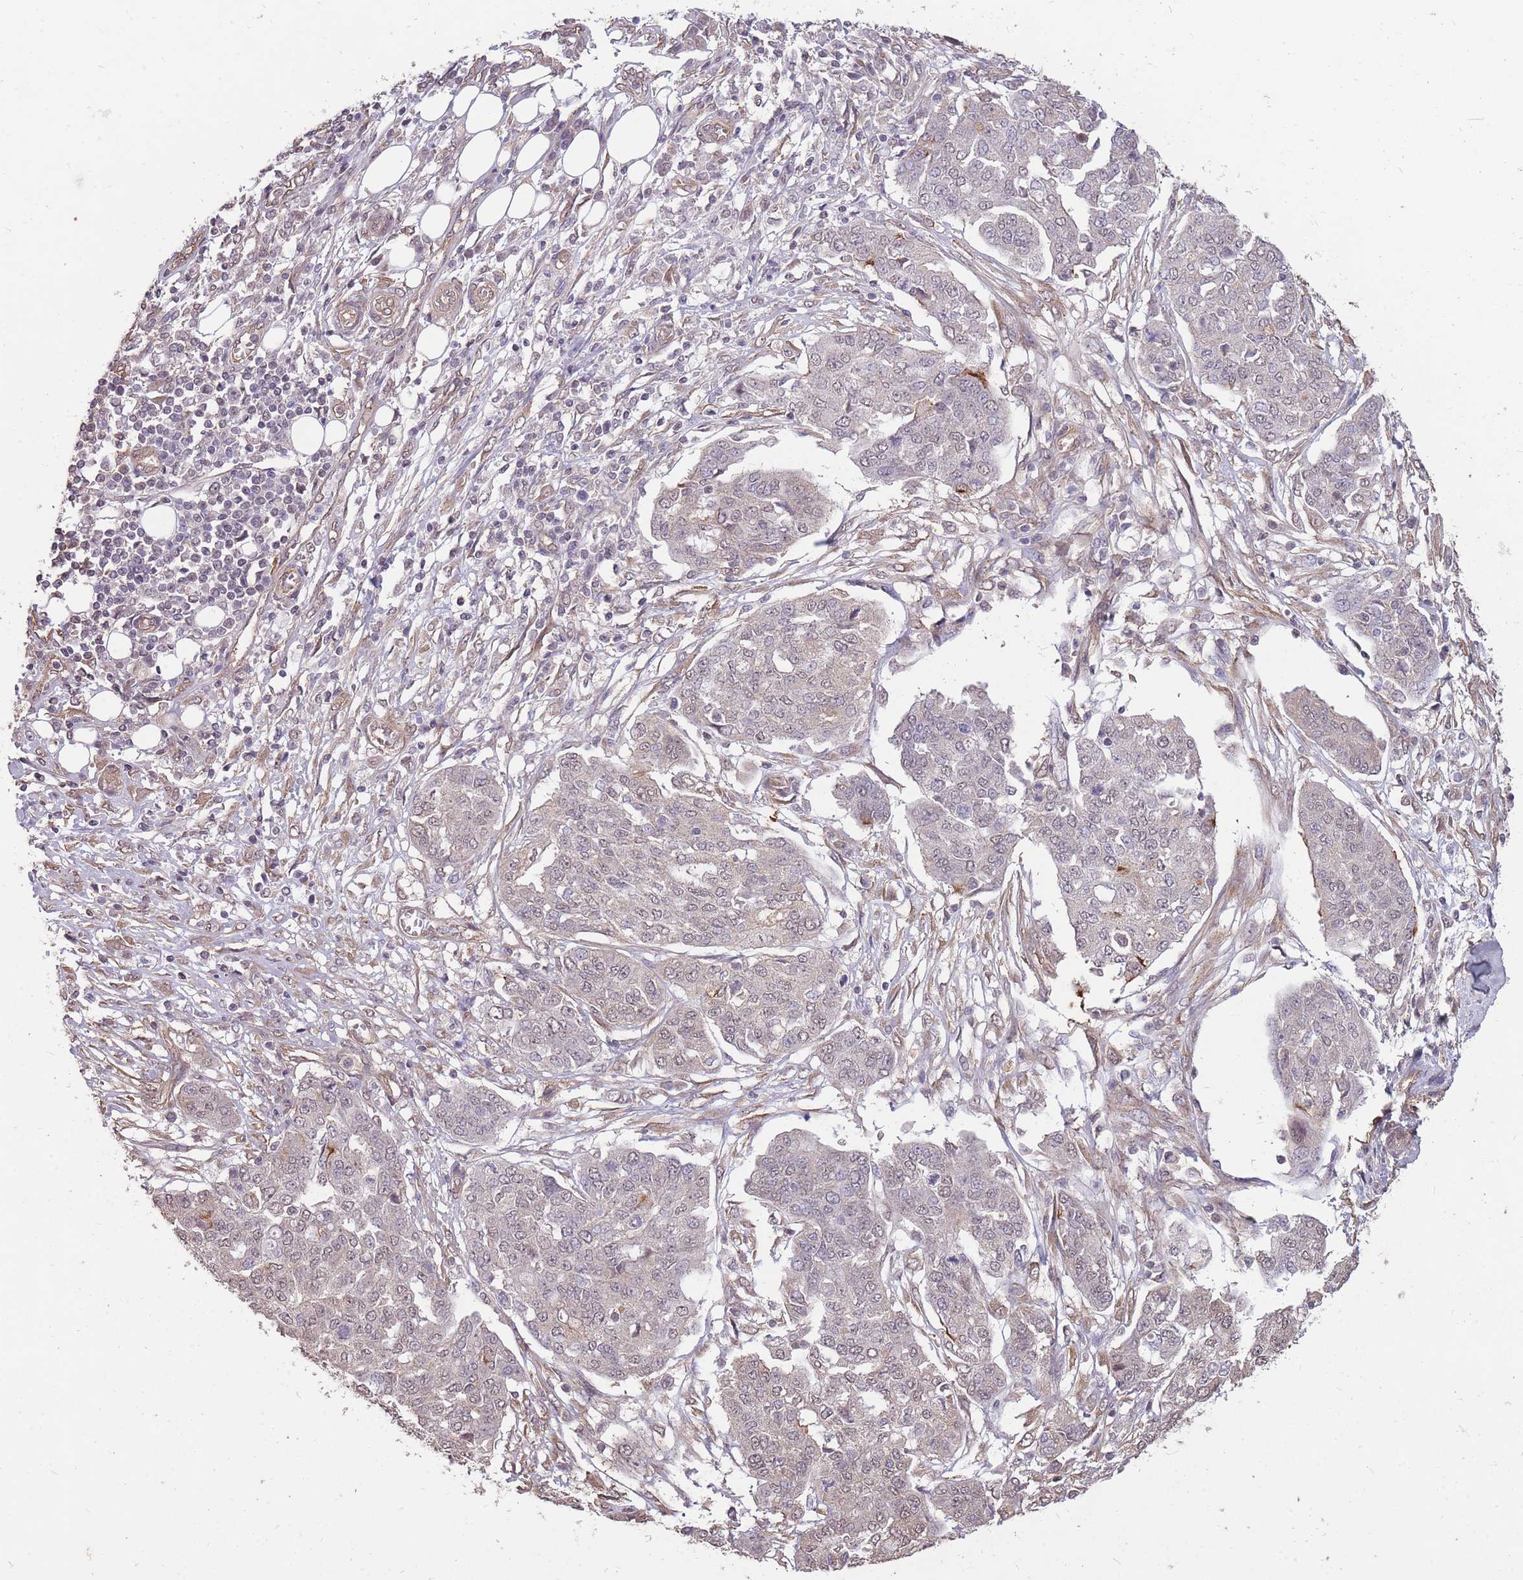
{"staining": {"intensity": "negative", "quantity": "none", "location": "none"}, "tissue": "ovarian cancer", "cell_type": "Tumor cells", "image_type": "cancer", "snomed": [{"axis": "morphology", "description": "Cystadenocarcinoma, serous, NOS"}, {"axis": "topography", "description": "Soft tissue"}, {"axis": "topography", "description": "Ovary"}], "caption": "This histopathology image is of serous cystadenocarcinoma (ovarian) stained with immunohistochemistry to label a protein in brown with the nuclei are counter-stained blue. There is no positivity in tumor cells.", "gene": "DYNC1LI2", "patient": {"sex": "female", "age": 57}}